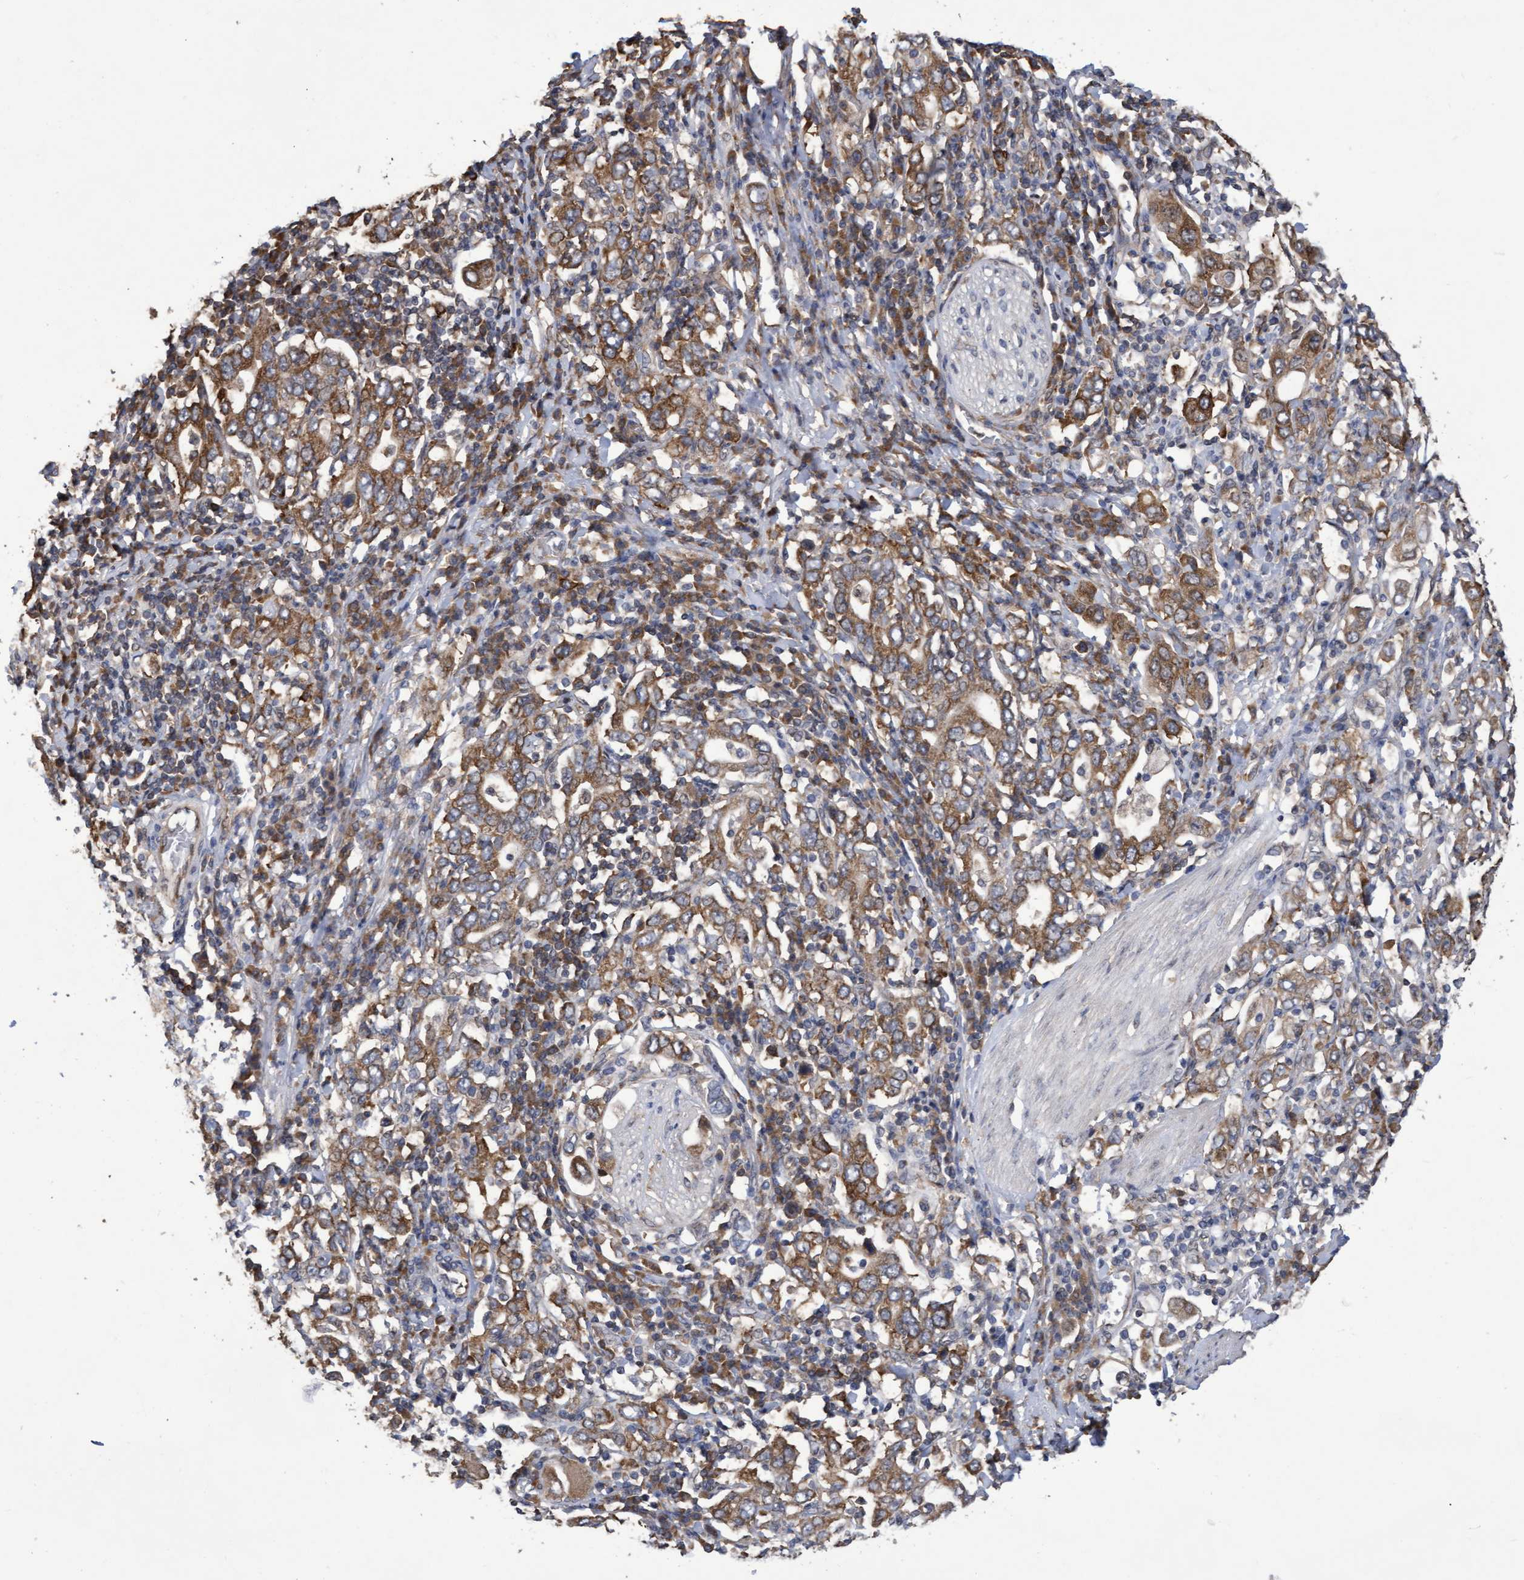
{"staining": {"intensity": "strong", "quantity": ">75%", "location": "cytoplasmic/membranous"}, "tissue": "stomach cancer", "cell_type": "Tumor cells", "image_type": "cancer", "snomed": [{"axis": "morphology", "description": "Adenocarcinoma, NOS"}, {"axis": "topography", "description": "Stomach, upper"}], "caption": "Adenocarcinoma (stomach) was stained to show a protein in brown. There is high levels of strong cytoplasmic/membranous positivity in approximately >75% of tumor cells.", "gene": "ABCF2", "patient": {"sex": "male", "age": 62}}